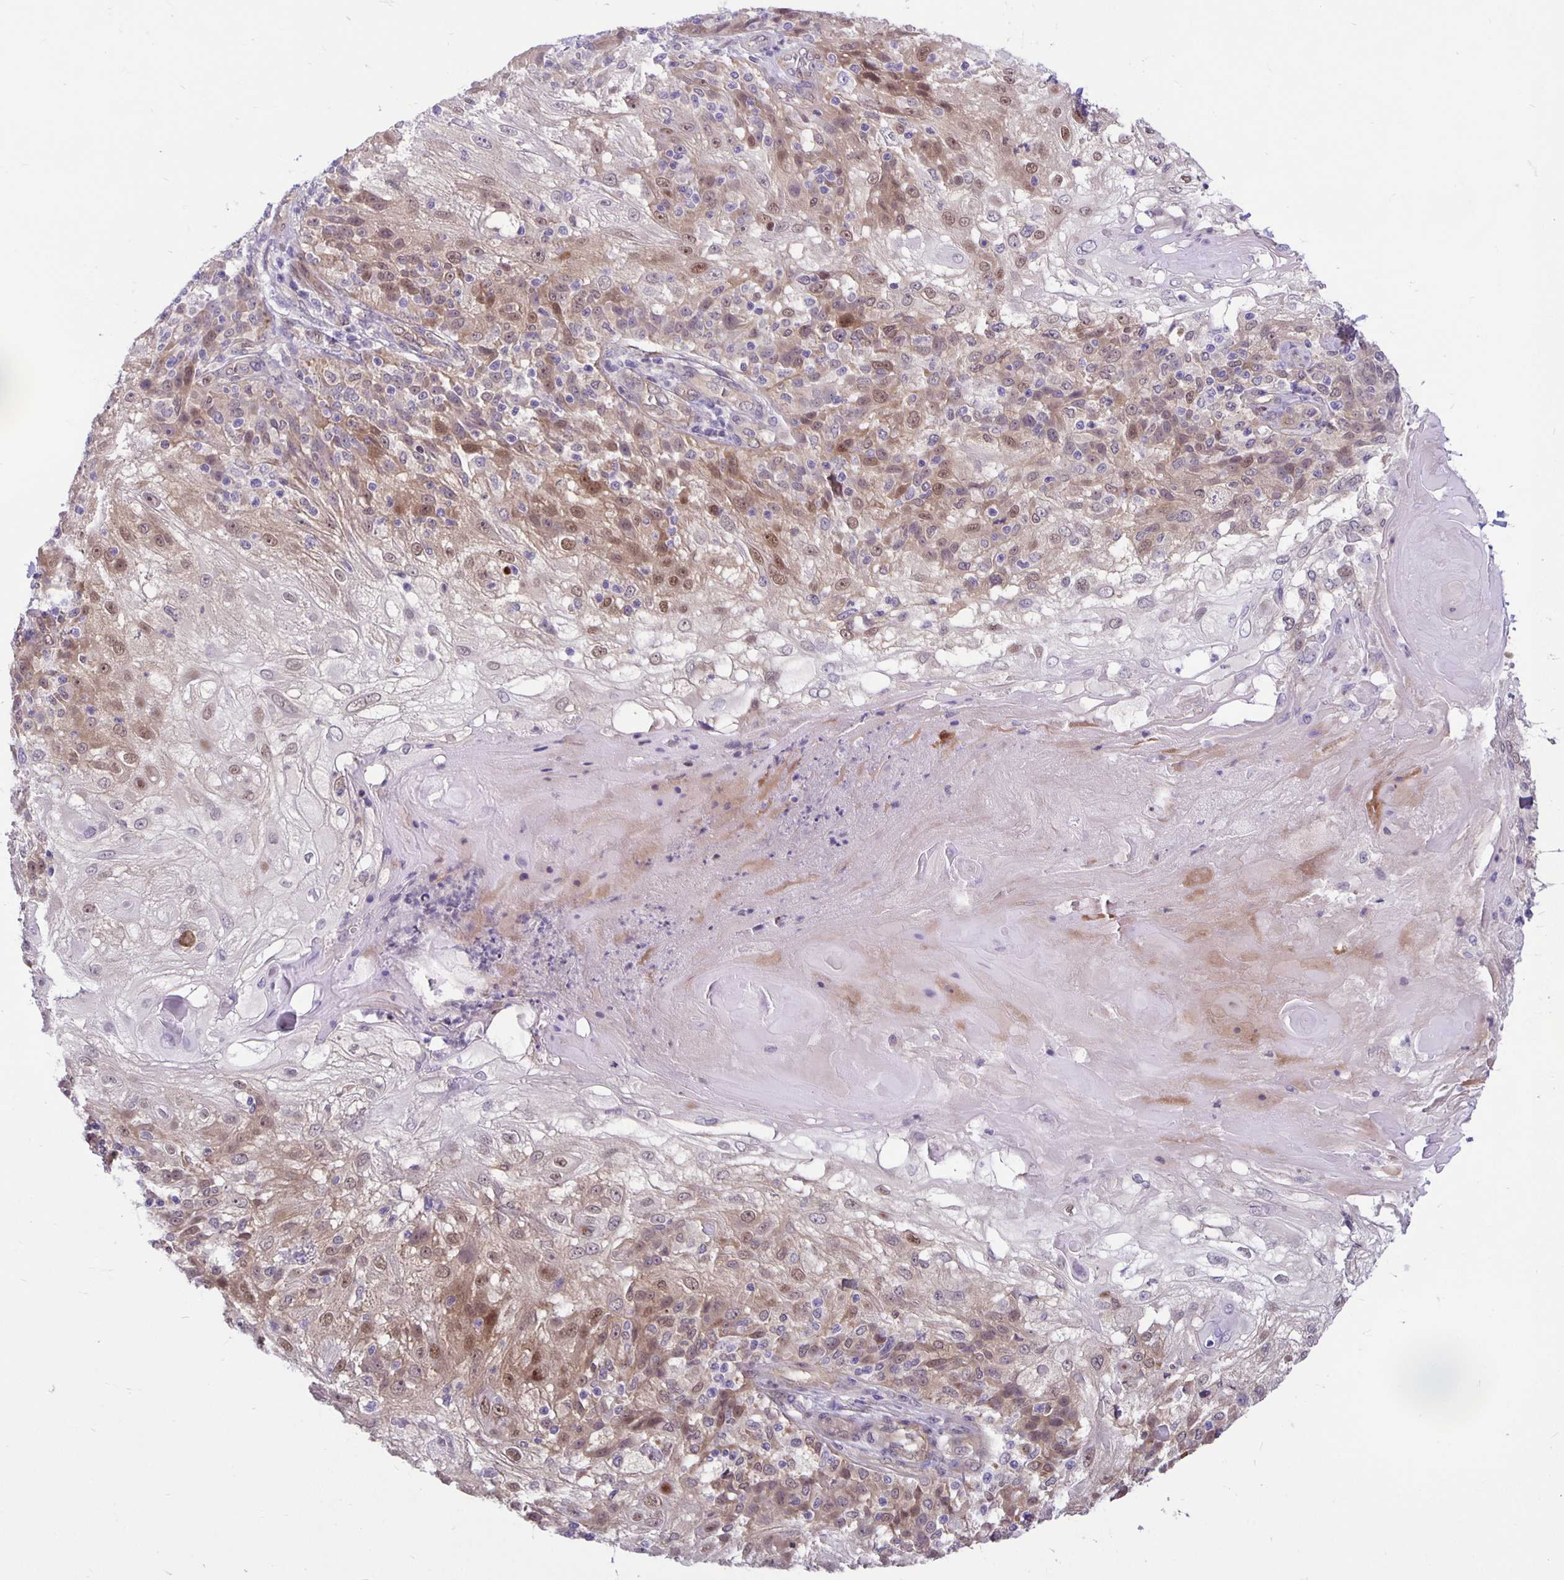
{"staining": {"intensity": "weak", "quantity": "<25%", "location": "cytoplasmic/membranous"}, "tissue": "skin cancer", "cell_type": "Tumor cells", "image_type": "cancer", "snomed": [{"axis": "morphology", "description": "Normal tissue, NOS"}, {"axis": "morphology", "description": "Squamous cell carcinoma, NOS"}, {"axis": "topography", "description": "Skin"}], "caption": "This histopathology image is of skin cancer stained with immunohistochemistry (IHC) to label a protein in brown with the nuclei are counter-stained blue. There is no expression in tumor cells.", "gene": "TAX1BP3", "patient": {"sex": "female", "age": 83}}